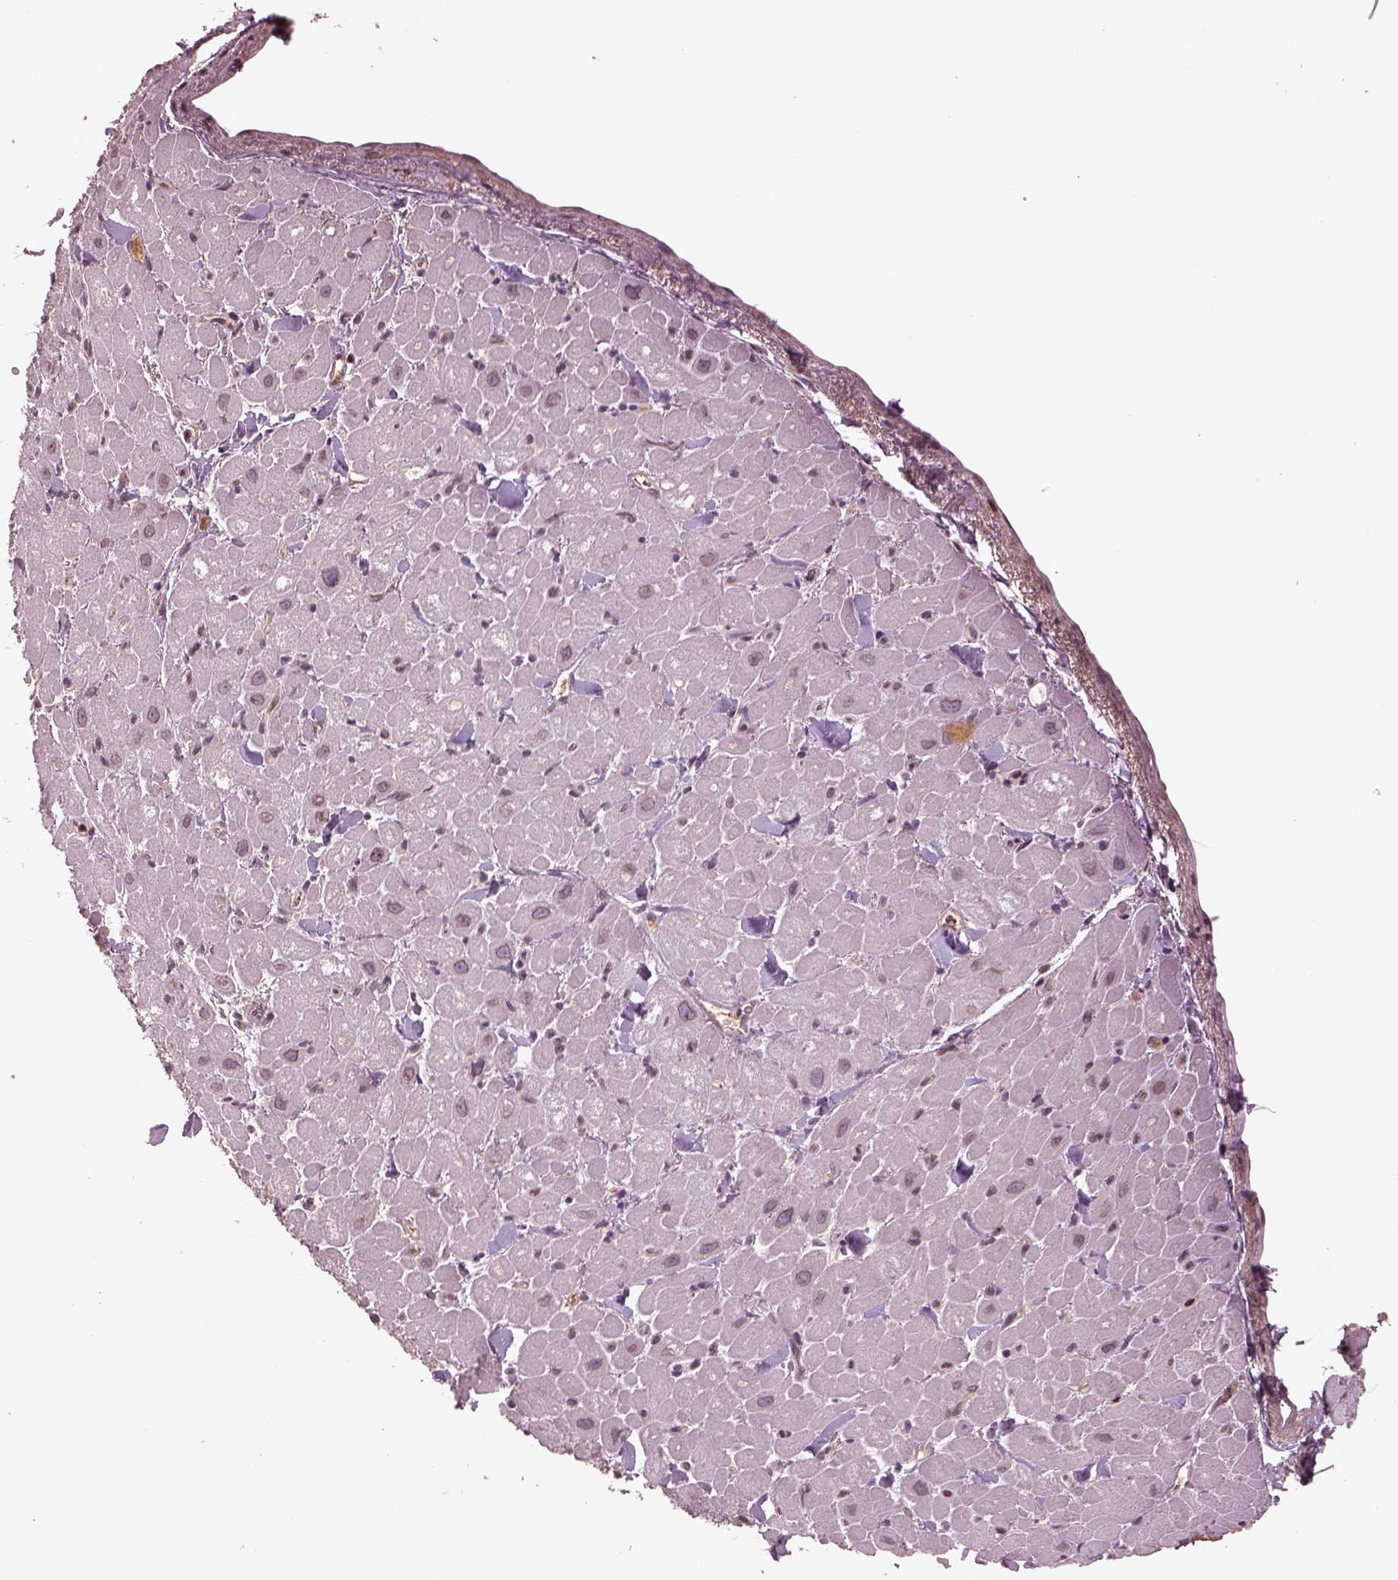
{"staining": {"intensity": "negative", "quantity": "none", "location": "none"}, "tissue": "heart muscle", "cell_type": "Cardiomyocytes", "image_type": "normal", "snomed": [{"axis": "morphology", "description": "Normal tissue, NOS"}, {"axis": "topography", "description": "Heart"}], "caption": "DAB immunohistochemical staining of unremarkable heart muscle reveals no significant positivity in cardiomyocytes.", "gene": "PTX4", "patient": {"sex": "male", "age": 60}}